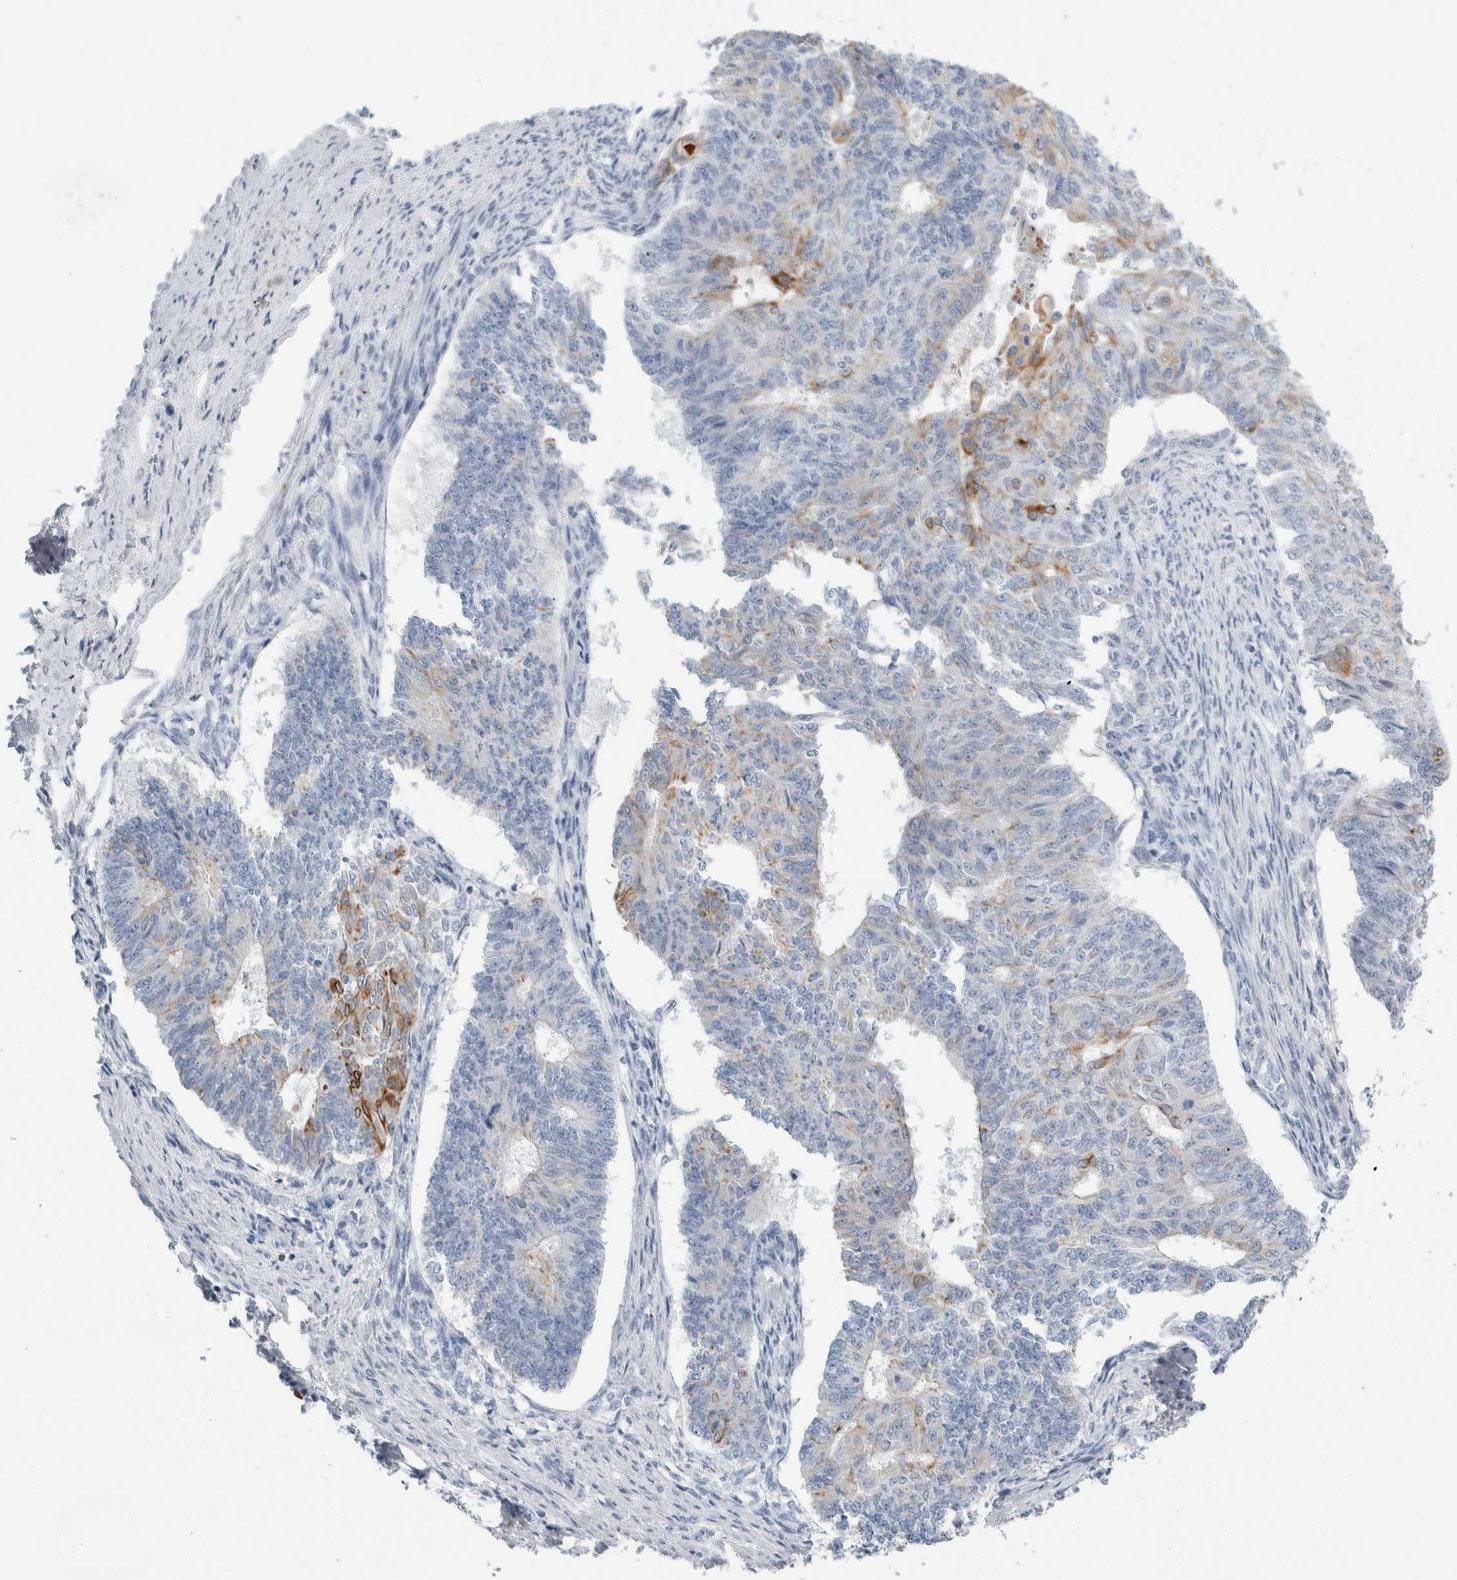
{"staining": {"intensity": "moderate", "quantity": "<25%", "location": "cytoplasmic/membranous"}, "tissue": "endometrial cancer", "cell_type": "Tumor cells", "image_type": "cancer", "snomed": [{"axis": "morphology", "description": "Adenocarcinoma, NOS"}, {"axis": "topography", "description": "Endometrium"}], "caption": "Endometrial cancer (adenocarcinoma) stained with a brown dye demonstrates moderate cytoplasmic/membranous positive staining in approximately <25% of tumor cells.", "gene": "RPH3AL", "patient": {"sex": "female", "age": 32}}